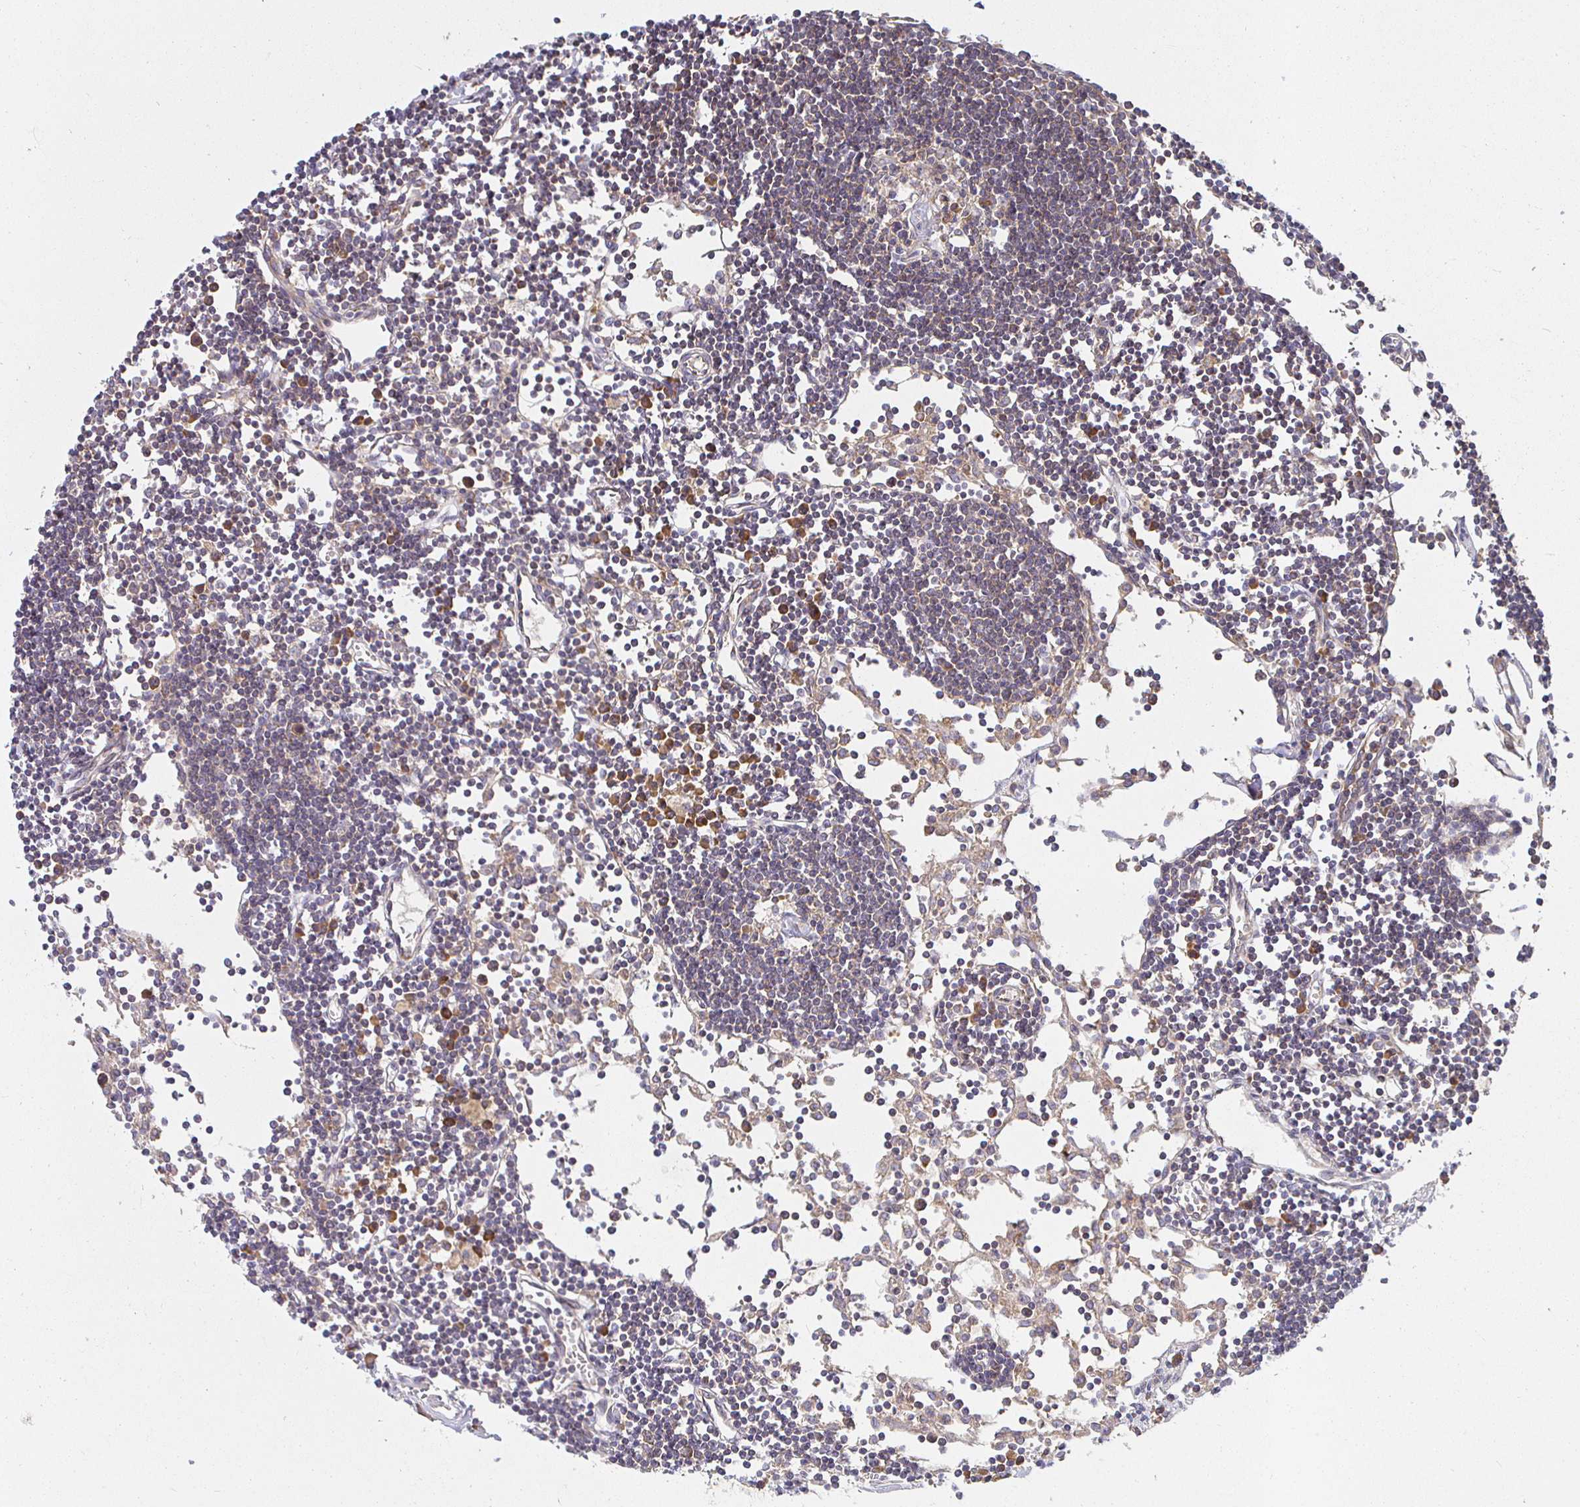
{"staining": {"intensity": "weak", "quantity": ">75%", "location": "cytoplasmic/membranous"}, "tissue": "lymph node", "cell_type": "Germinal center cells", "image_type": "normal", "snomed": [{"axis": "morphology", "description": "Normal tissue, NOS"}, {"axis": "topography", "description": "Lymph node"}], "caption": "Approximately >75% of germinal center cells in benign human lymph node exhibit weak cytoplasmic/membranous protein staining as visualized by brown immunohistochemical staining.", "gene": "IRAK1", "patient": {"sex": "female", "age": 65}}